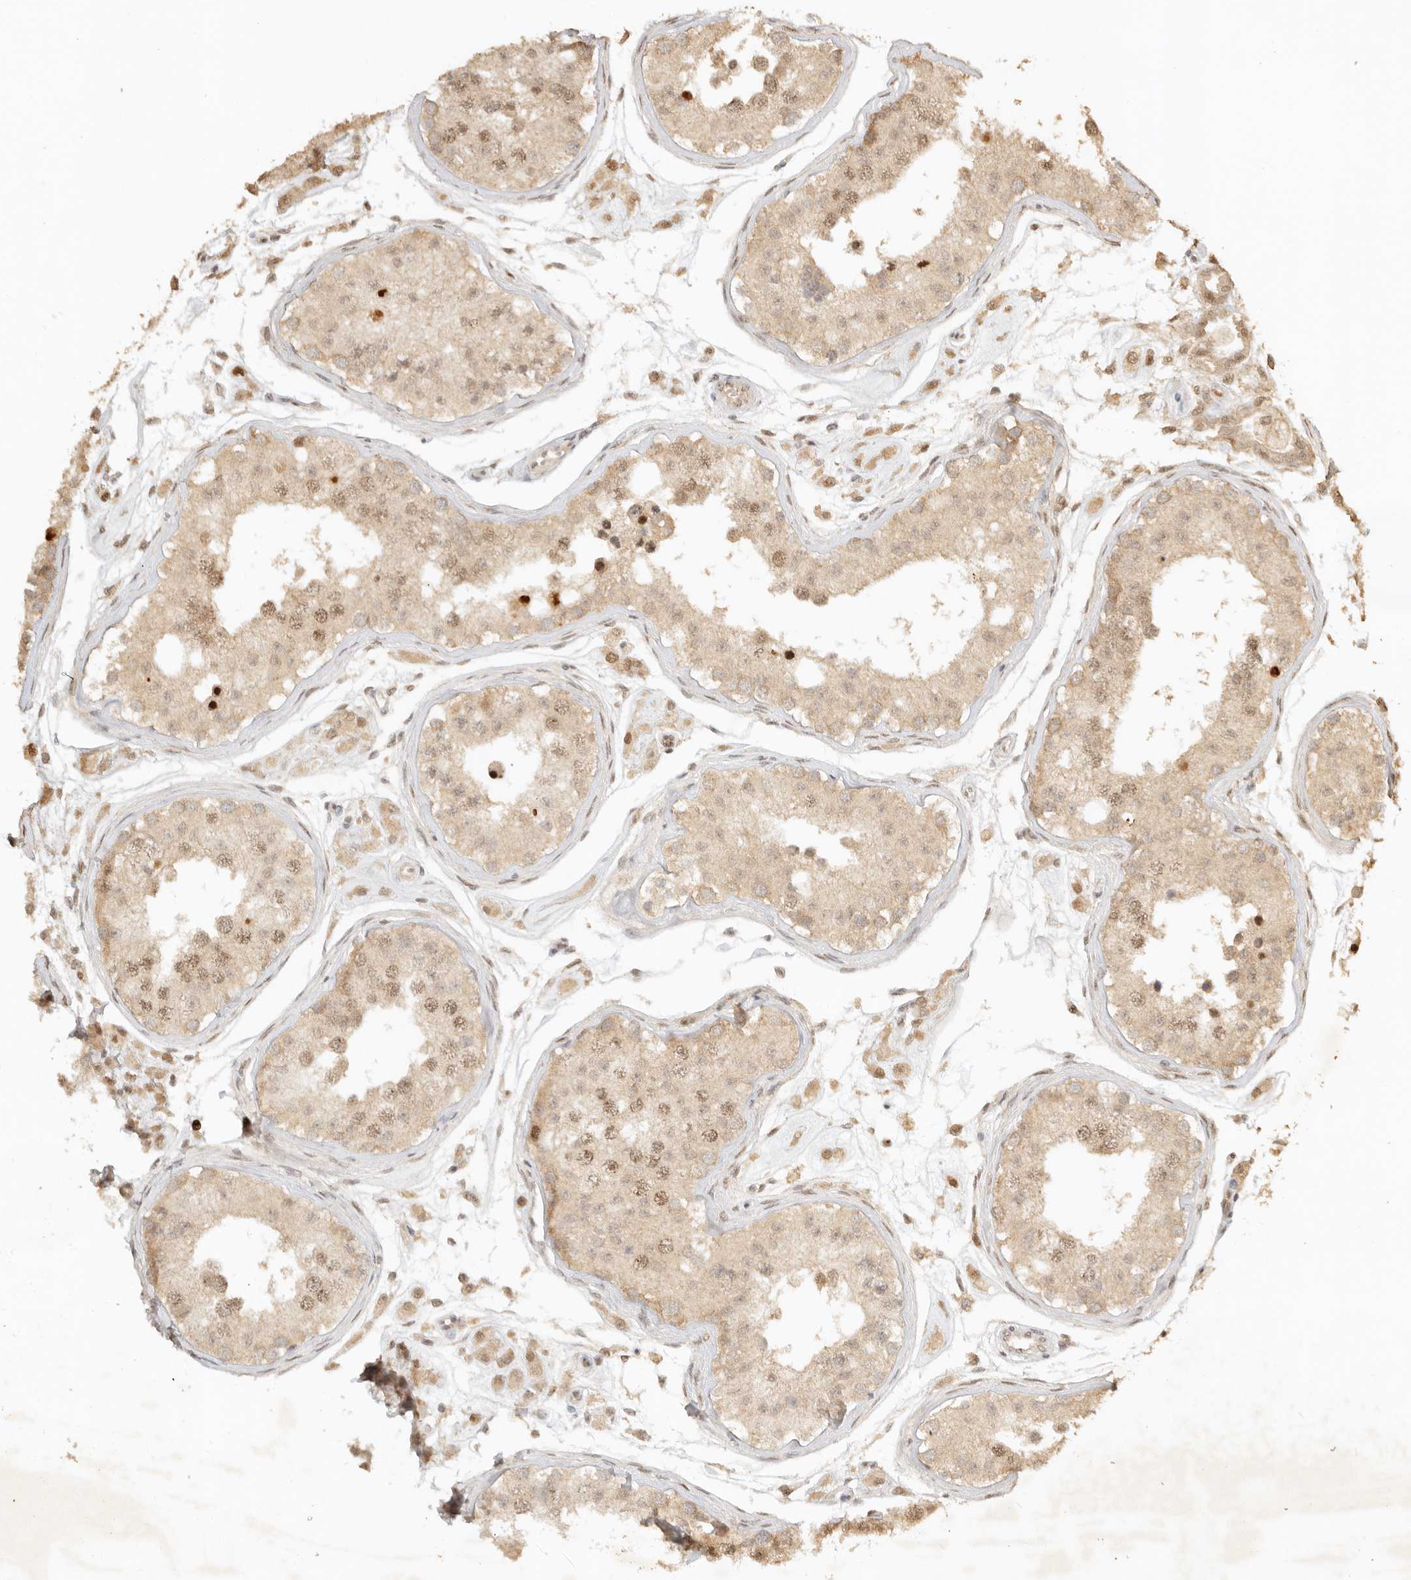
{"staining": {"intensity": "moderate", "quantity": ">75%", "location": "cytoplasmic/membranous,nuclear"}, "tissue": "testis", "cell_type": "Cells in seminiferous ducts", "image_type": "normal", "snomed": [{"axis": "morphology", "description": "Normal tissue, NOS"}, {"axis": "morphology", "description": "Adenocarcinoma, metastatic, NOS"}, {"axis": "topography", "description": "Testis"}], "caption": "An IHC histopathology image of unremarkable tissue is shown. Protein staining in brown labels moderate cytoplasmic/membranous,nuclear positivity in testis within cells in seminiferous ducts.", "gene": "KIF2B", "patient": {"sex": "male", "age": 26}}